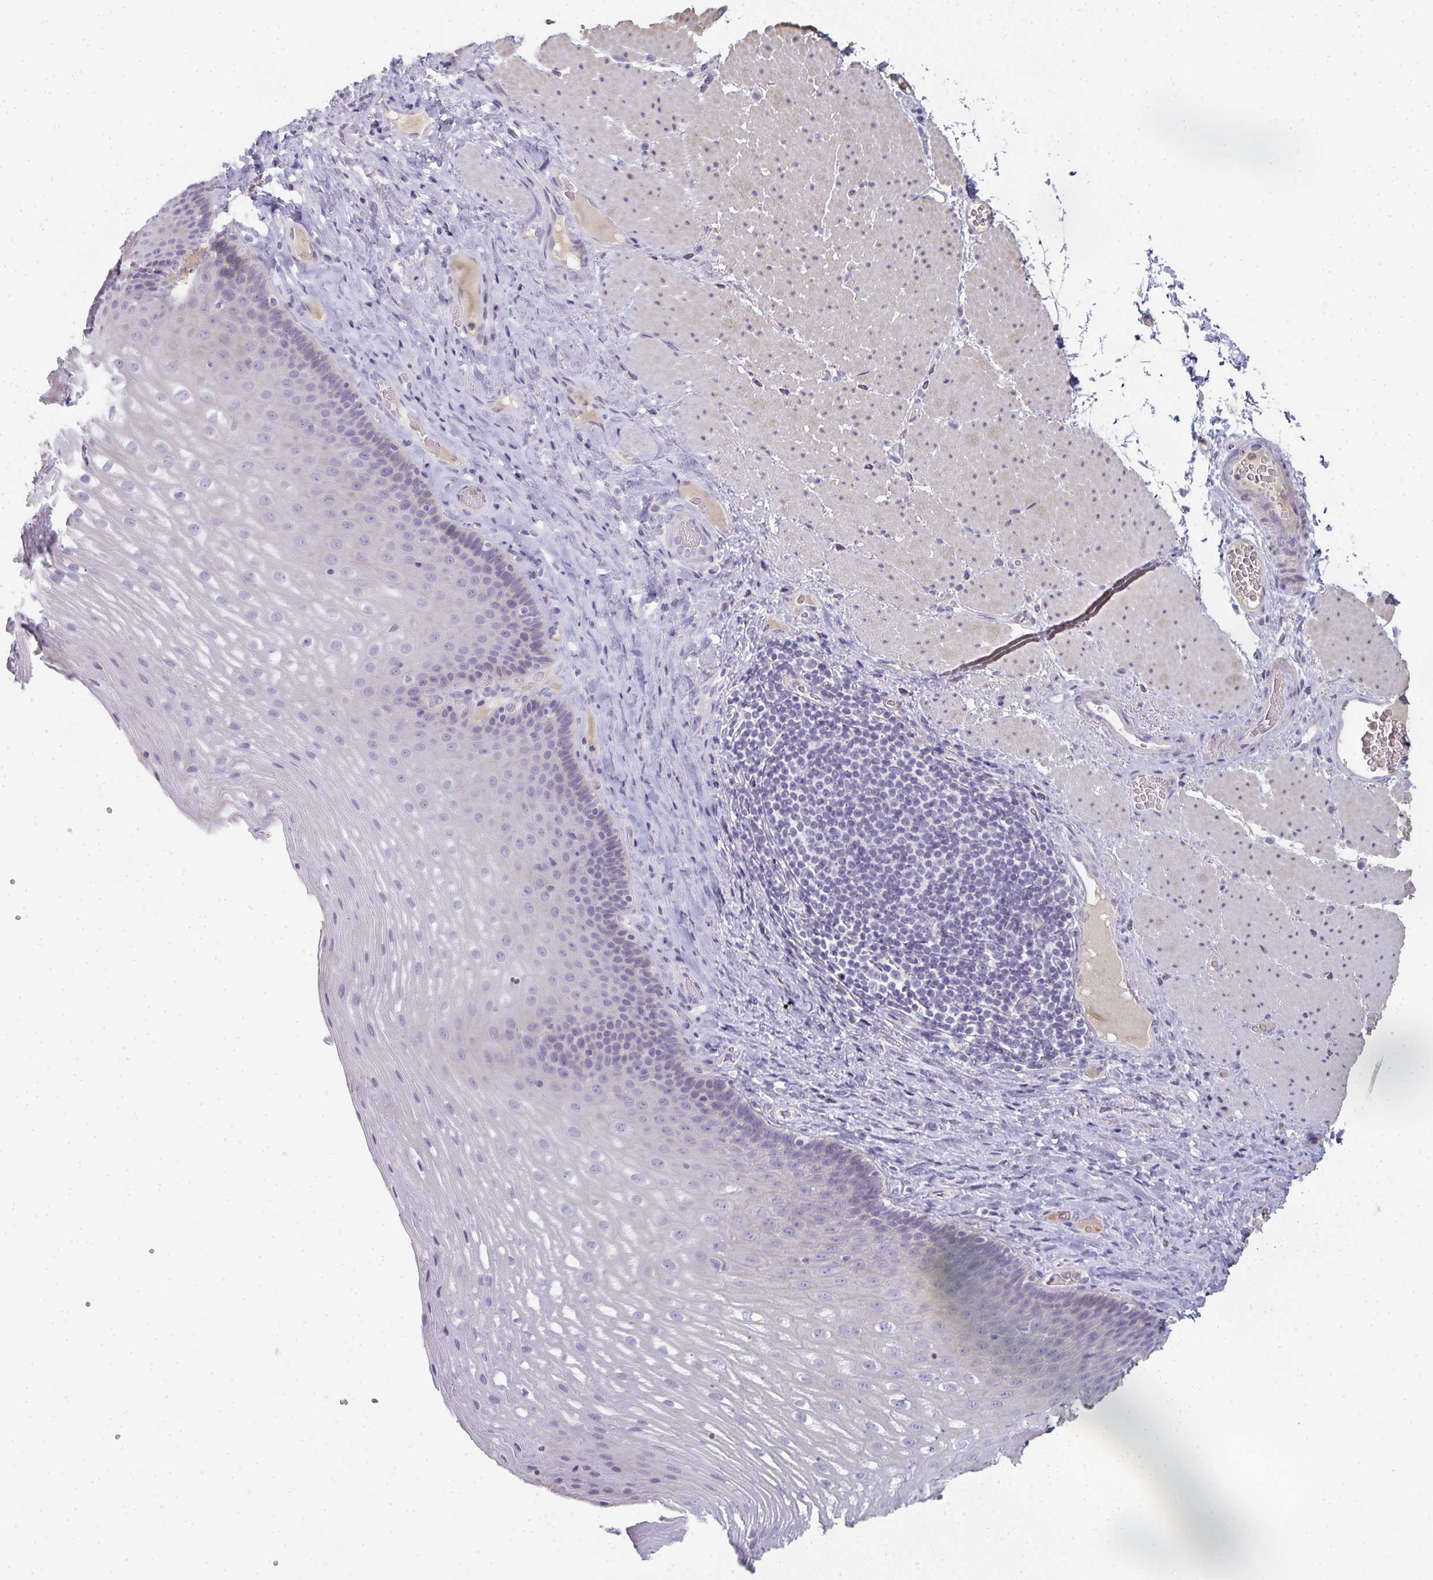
{"staining": {"intensity": "weak", "quantity": "<25%", "location": "nuclear"}, "tissue": "esophagus", "cell_type": "Squamous epithelial cells", "image_type": "normal", "snomed": [{"axis": "morphology", "description": "Normal tissue, NOS"}, {"axis": "topography", "description": "Esophagus"}], "caption": "This is an immunohistochemistry (IHC) image of normal esophagus. There is no expression in squamous epithelial cells.", "gene": "A1CF", "patient": {"sex": "male", "age": 62}}